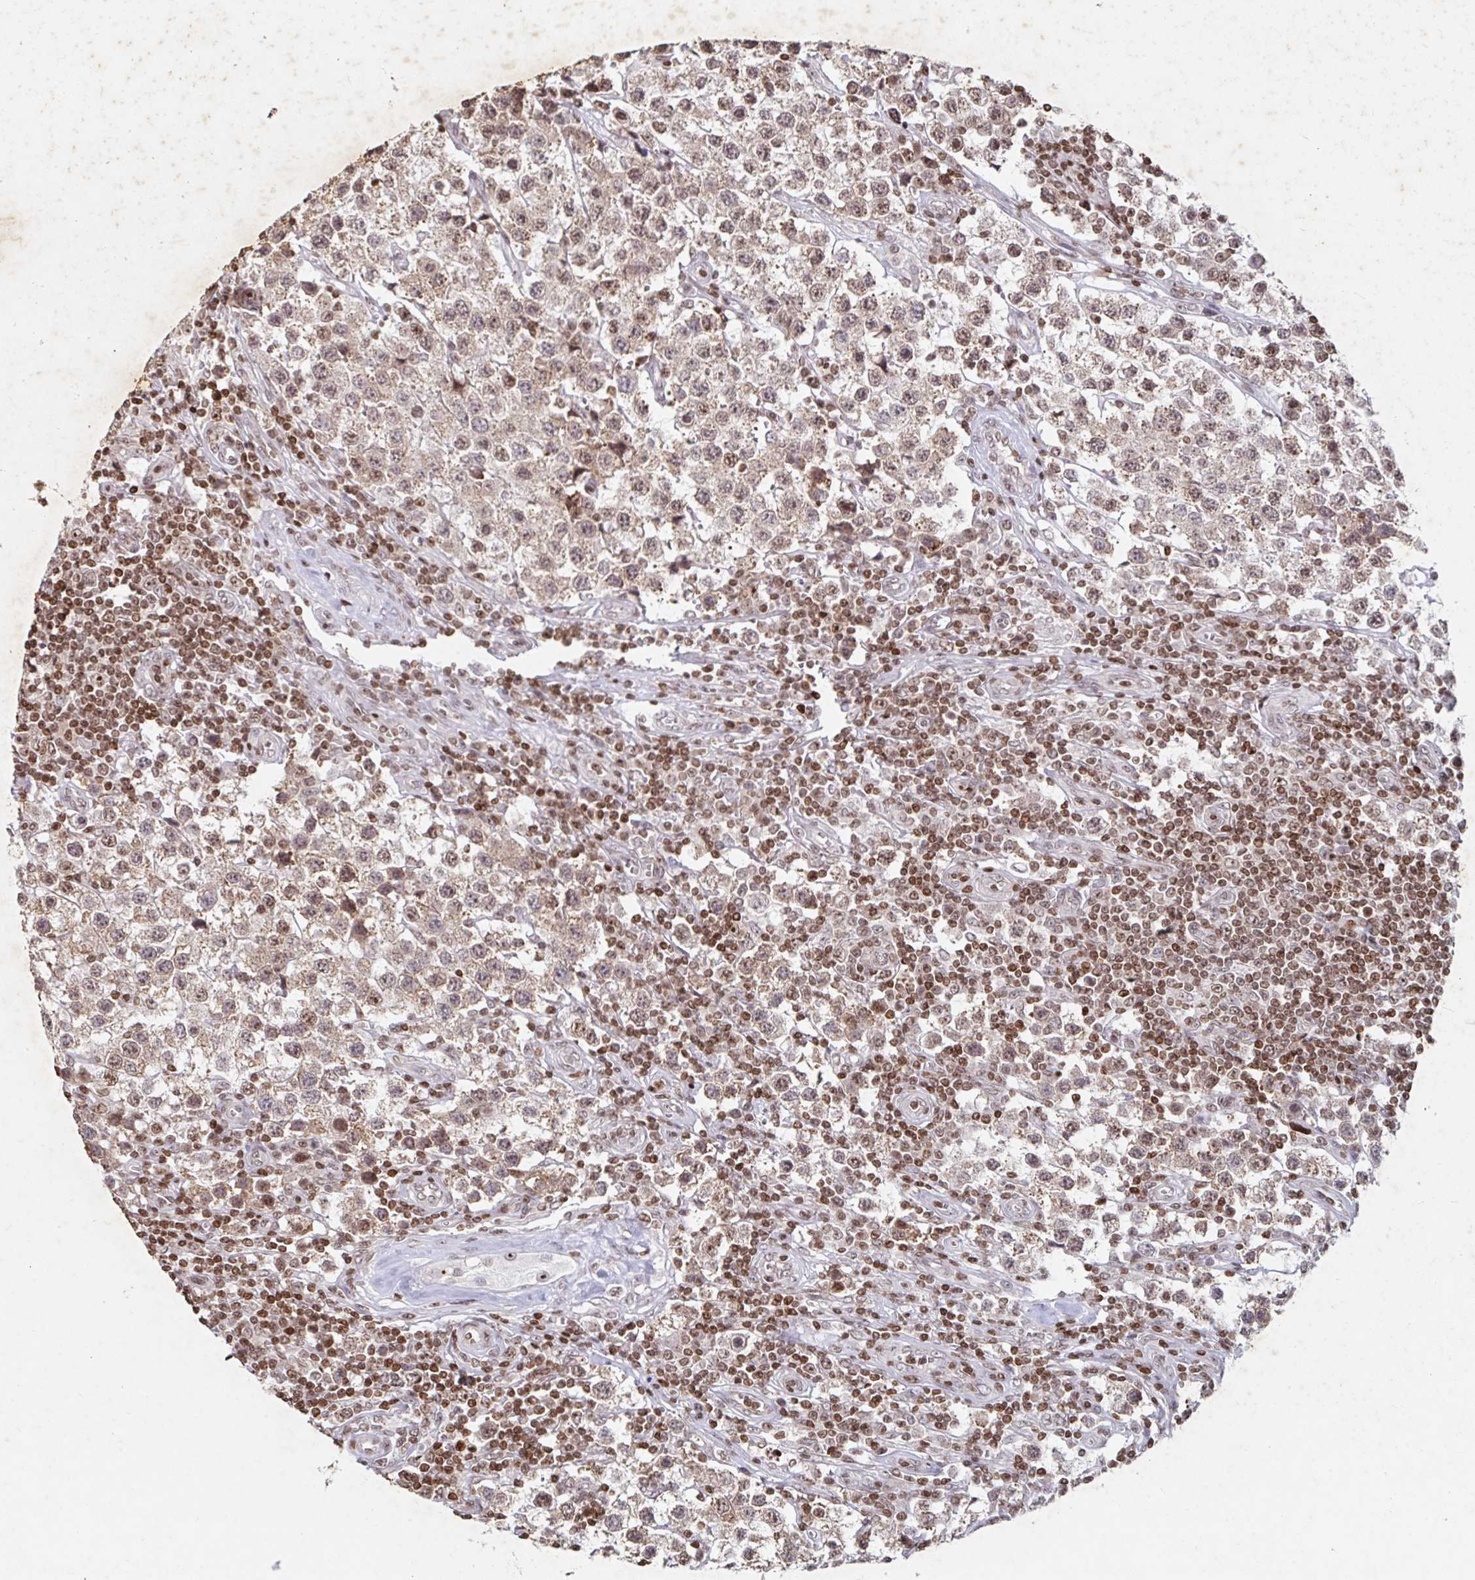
{"staining": {"intensity": "moderate", "quantity": ">75%", "location": "nuclear"}, "tissue": "testis cancer", "cell_type": "Tumor cells", "image_type": "cancer", "snomed": [{"axis": "morphology", "description": "Seminoma, NOS"}, {"axis": "topography", "description": "Testis"}], "caption": "Human testis seminoma stained with a protein marker reveals moderate staining in tumor cells.", "gene": "C19orf53", "patient": {"sex": "male", "age": 34}}